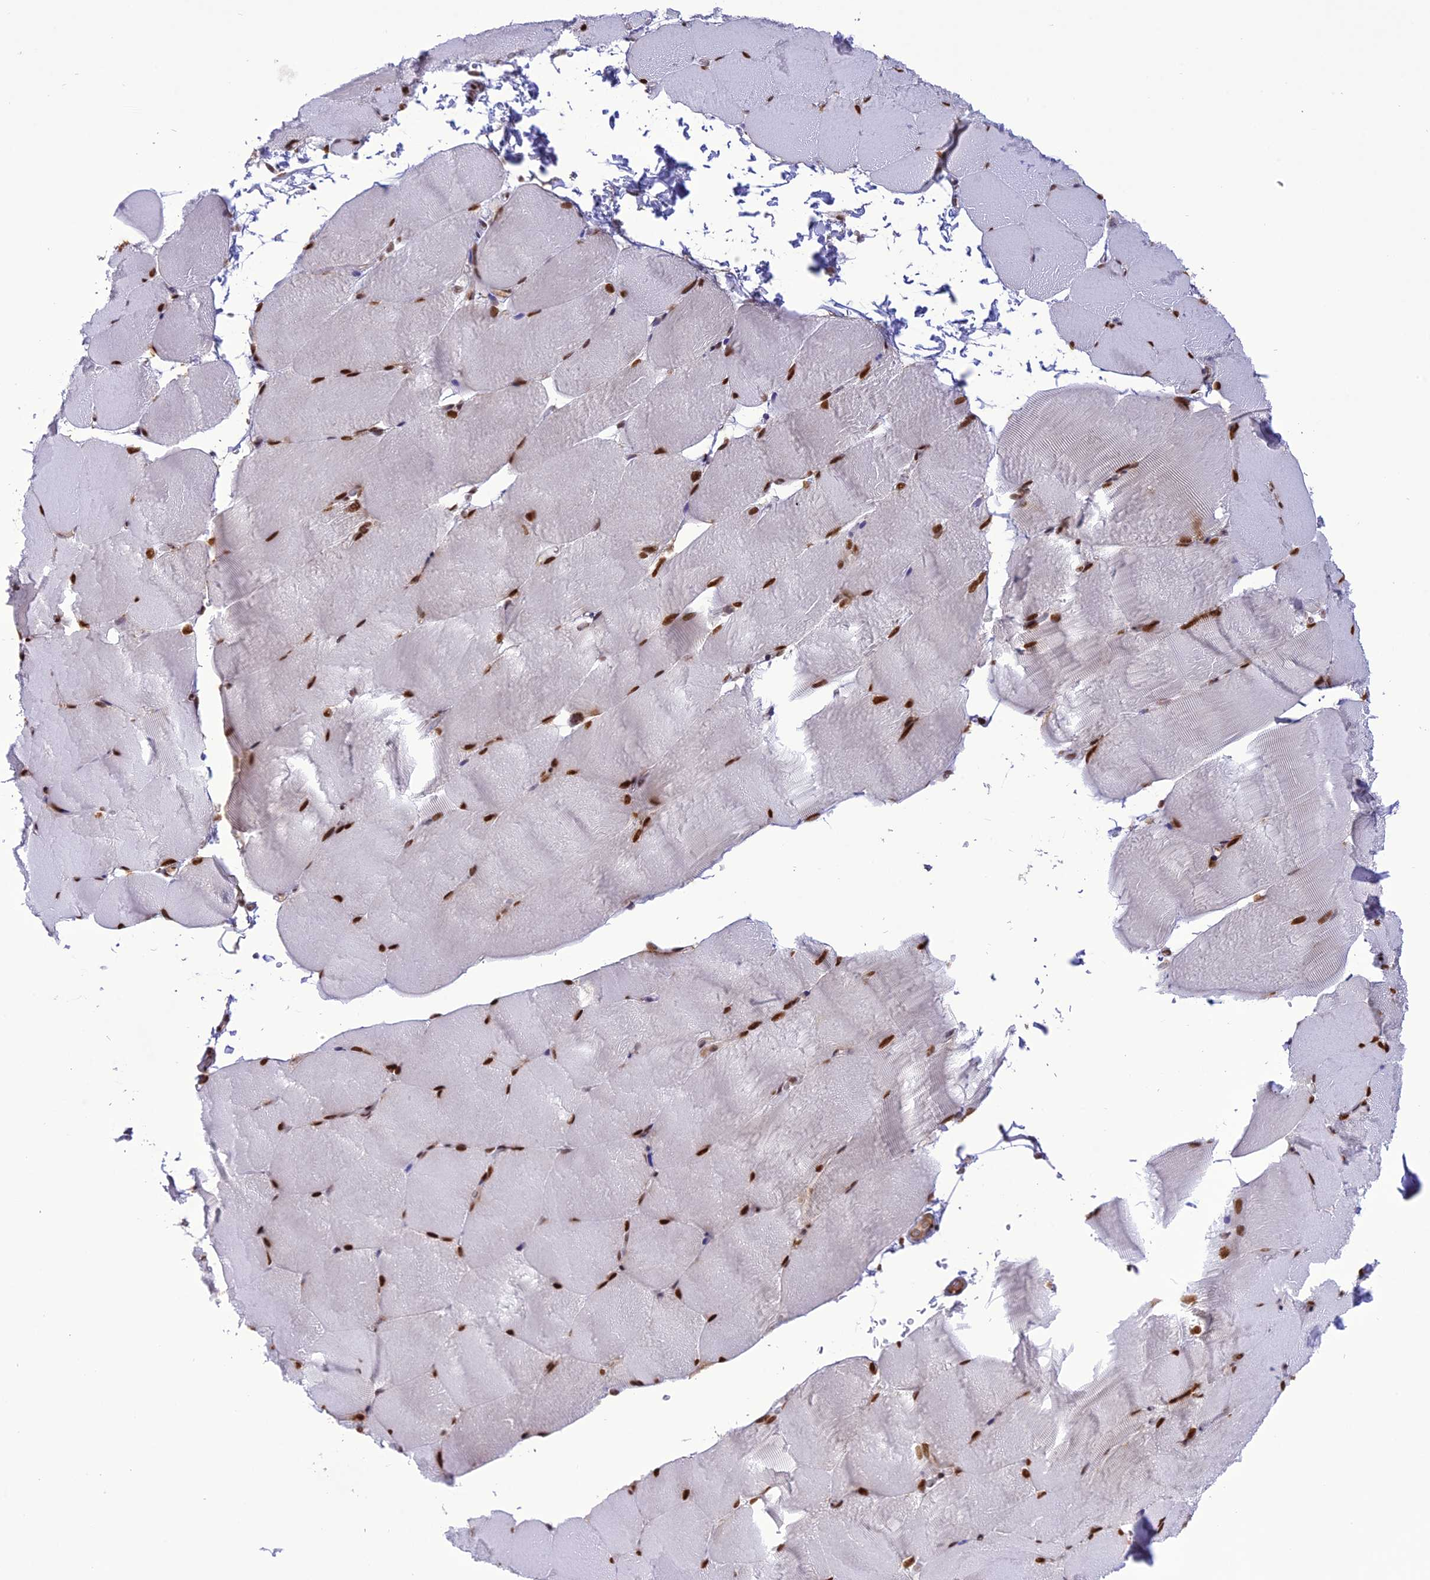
{"staining": {"intensity": "strong", "quantity": ">75%", "location": "nuclear"}, "tissue": "skeletal muscle", "cell_type": "Myocytes", "image_type": "normal", "snomed": [{"axis": "morphology", "description": "Normal tissue, NOS"}, {"axis": "topography", "description": "Skeletal muscle"}, {"axis": "topography", "description": "Parathyroid gland"}], "caption": "Strong nuclear expression is identified in about >75% of myocytes in benign skeletal muscle.", "gene": "DDX1", "patient": {"sex": "female", "age": 37}}